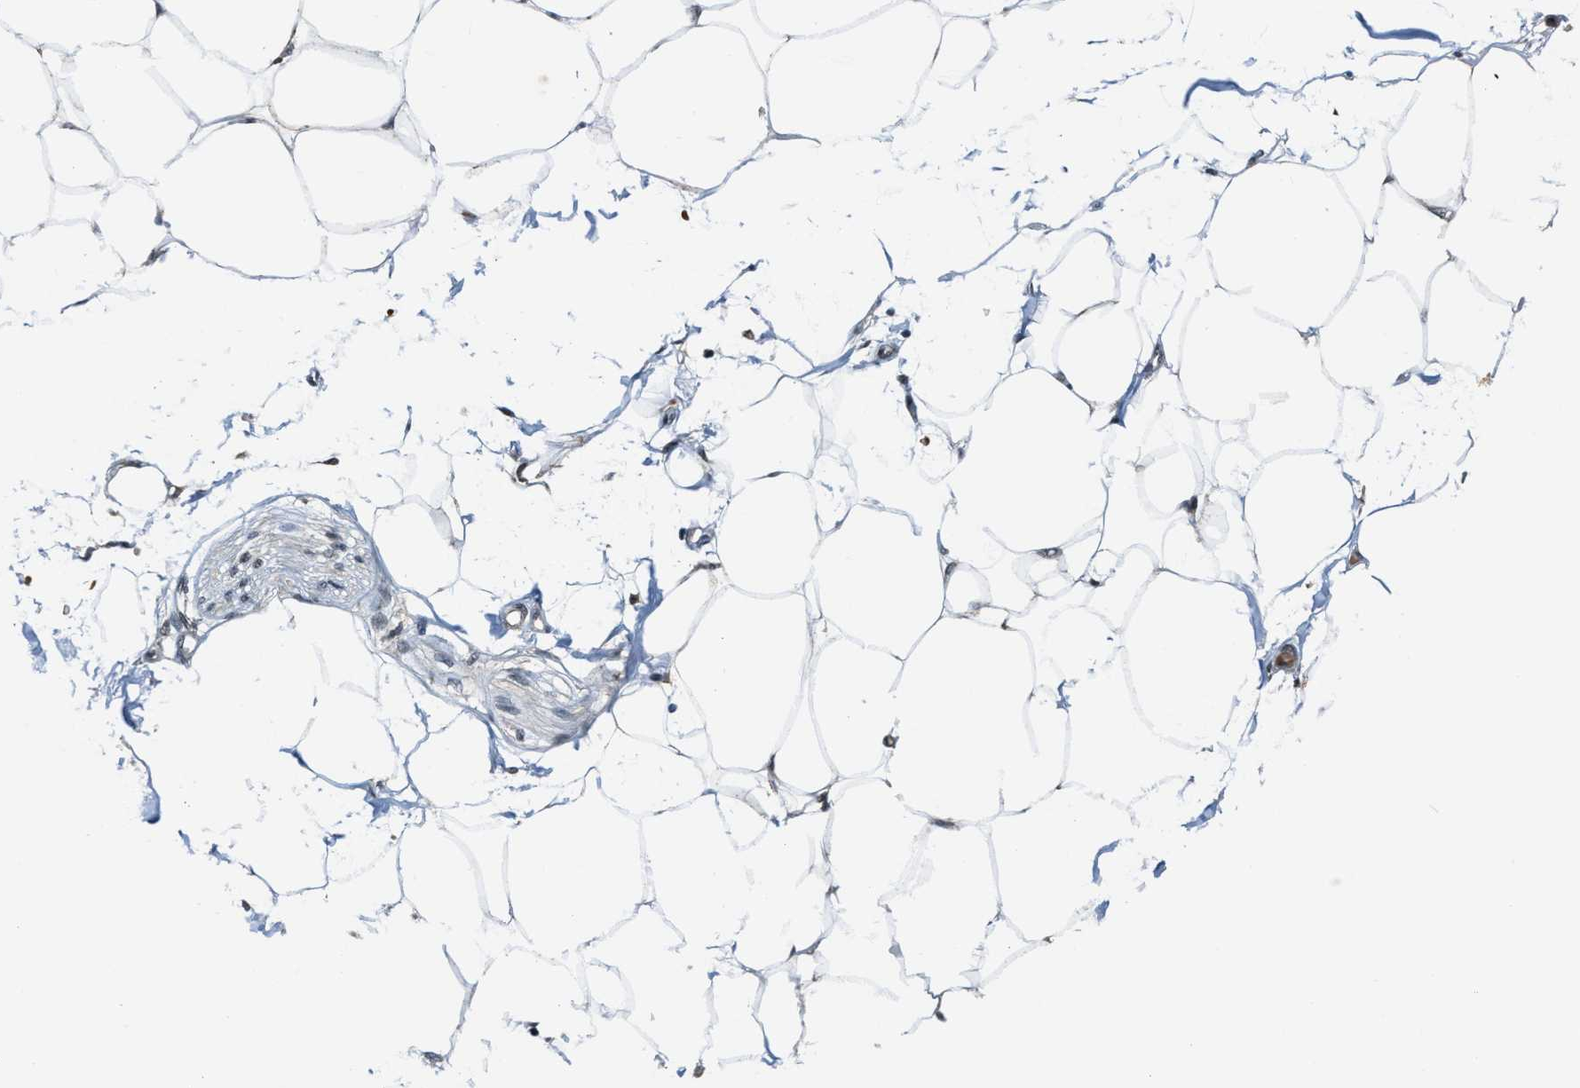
{"staining": {"intensity": "weak", "quantity": "25%-75%", "location": "cytoplasmic/membranous"}, "tissue": "adipose tissue", "cell_type": "Adipocytes", "image_type": "normal", "snomed": [{"axis": "morphology", "description": "Normal tissue, NOS"}, {"axis": "morphology", "description": "Adenocarcinoma, NOS"}, {"axis": "topography", "description": "Colon"}, {"axis": "topography", "description": "Peripheral nerve tissue"}], "caption": "Immunohistochemistry of unremarkable adipose tissue shows low levels of weak cytoplasmic/membranous expression in approximately 25%-75% of adipocytes.", "gene": "KIF24", "patient": {"sex": "male", "age": 14}}